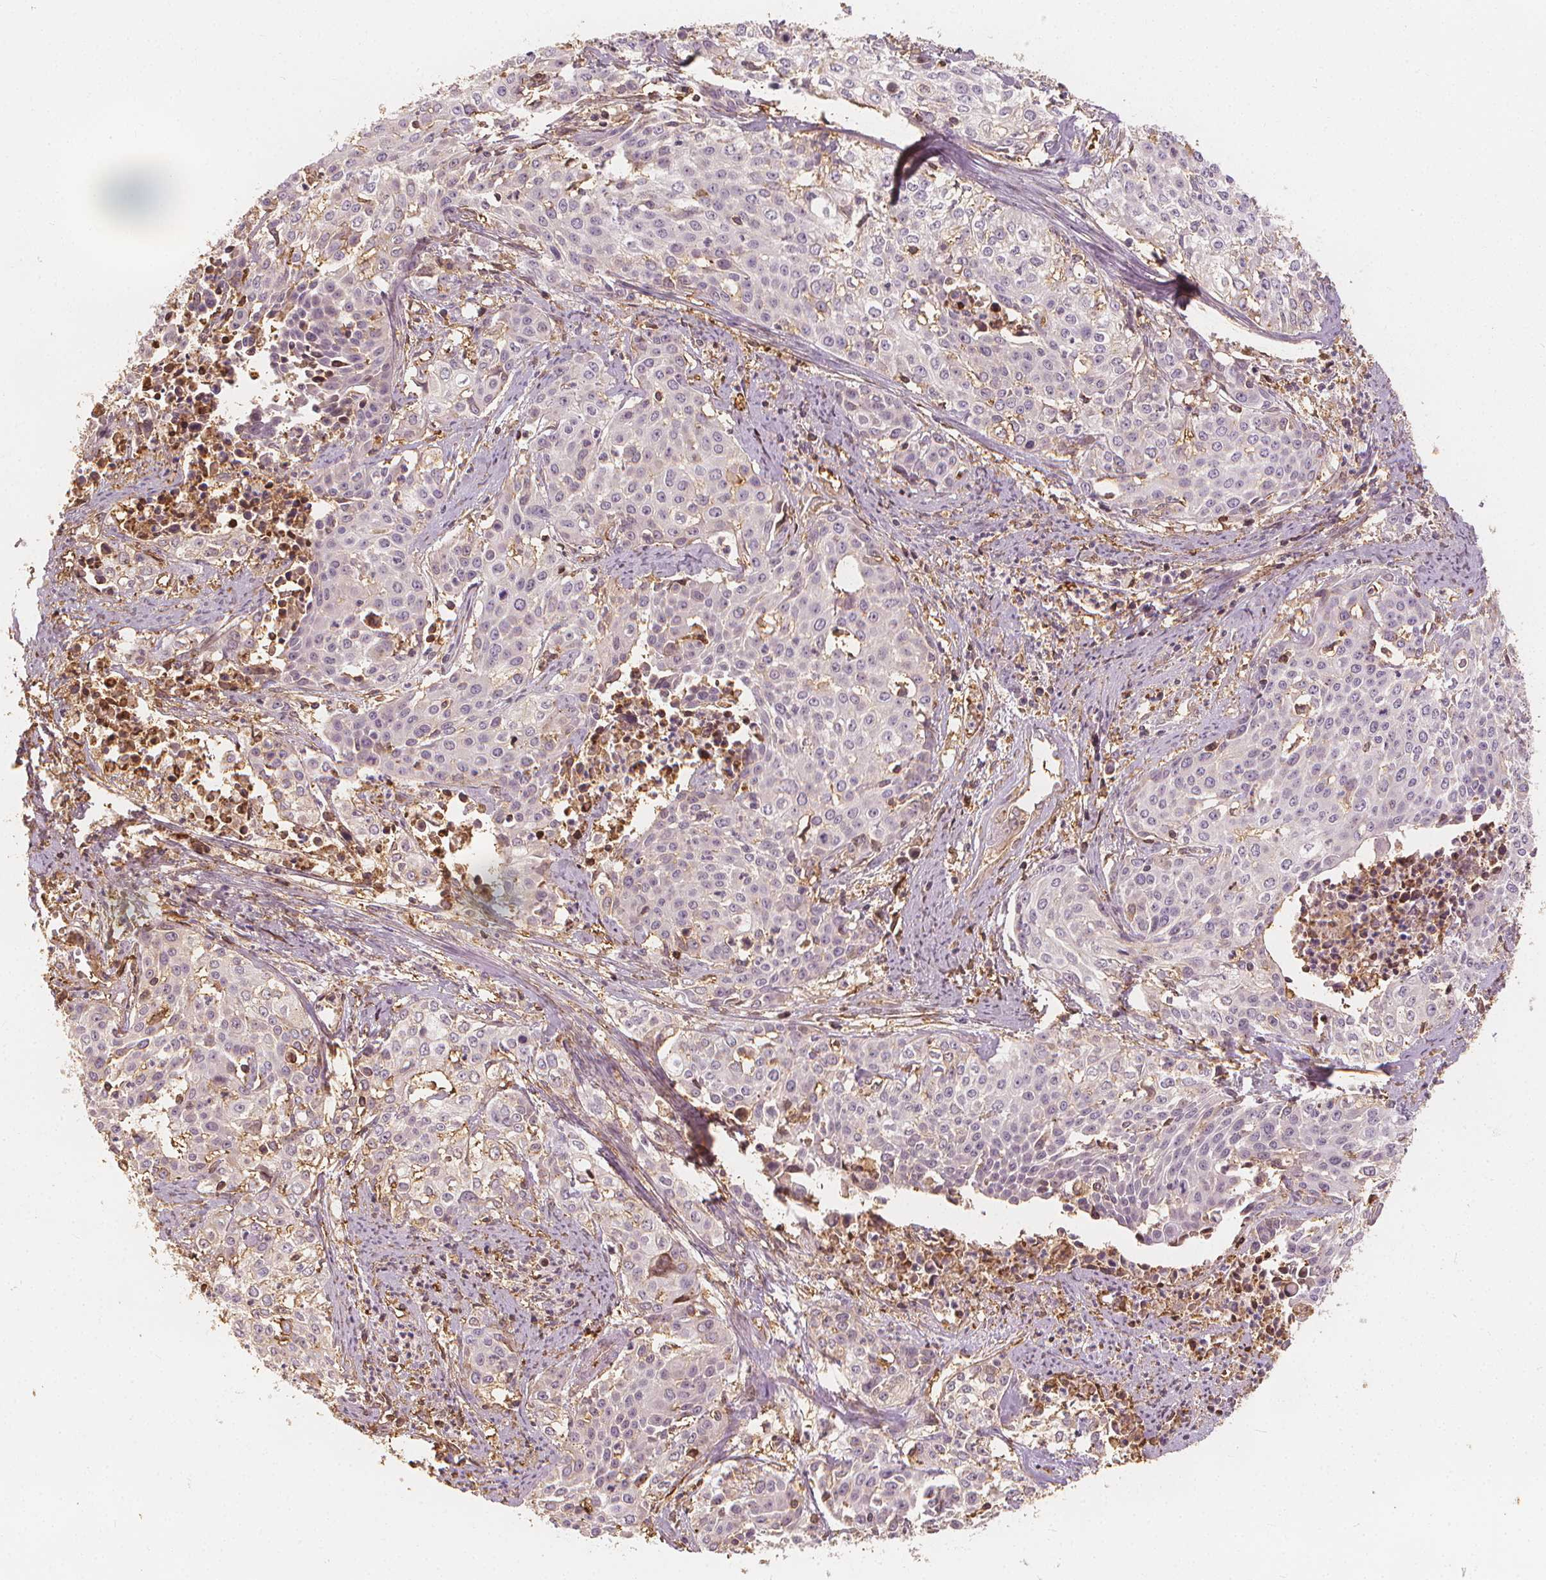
{"staining": {"intensity": "negative", "quantity": "none", "location": "none"}, "tissue": "cervical cancer", "cell_type": "Tumor cells", "image_type": "cancer", "snomed": [{"axis": "morphology", "description": "Squamous cell carcinoma, NOS"}, {"axis": "topography", "description": "Cervix"}], "caption": "There is no significant expression in tumor cells of cervical cancer.", "gene": "ARHGAP26", "patient": {"sex": "female", "age": 39}}